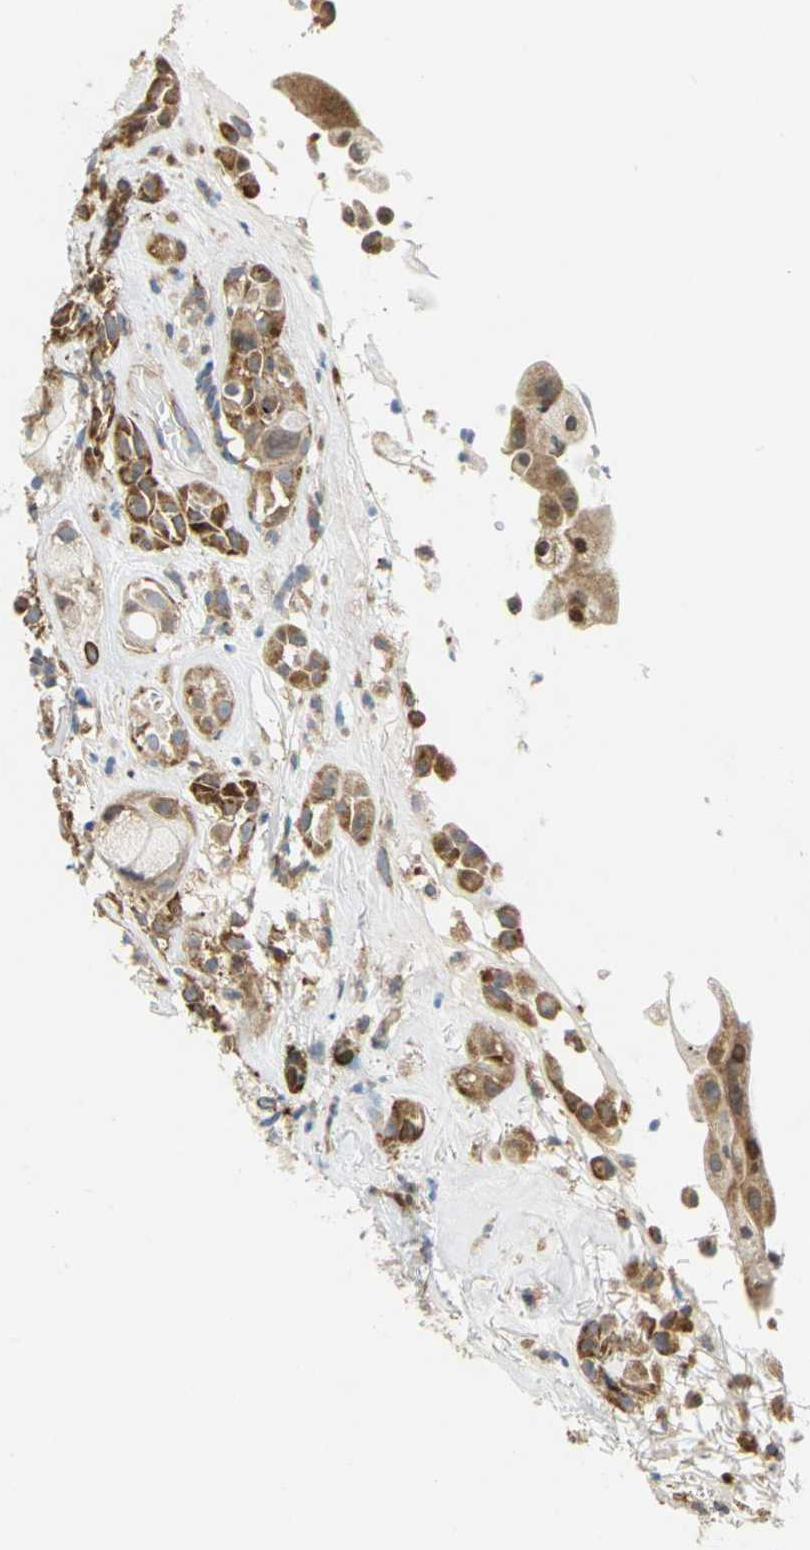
{"staining": {"intensity": "strong", "quantity": ">75%", "location": "cytoplasmic/membranous"}, "tissue": "head and neck cancer", "cell_type": "Tumor cells", "image_type": "cancer", "snomed": [{"axis": "morphology", "description": "Squamous cell carcinoma, NOS"}, {"axis": "topography", "description": "Head-Neck"}], "caption": "Human head and neck cancer (squamous cell carcinoma) stained with a protein marker shows strong staining in tumor cells.", "gene": "YBX1", "patient": {"sex": "male", "age": 62}}